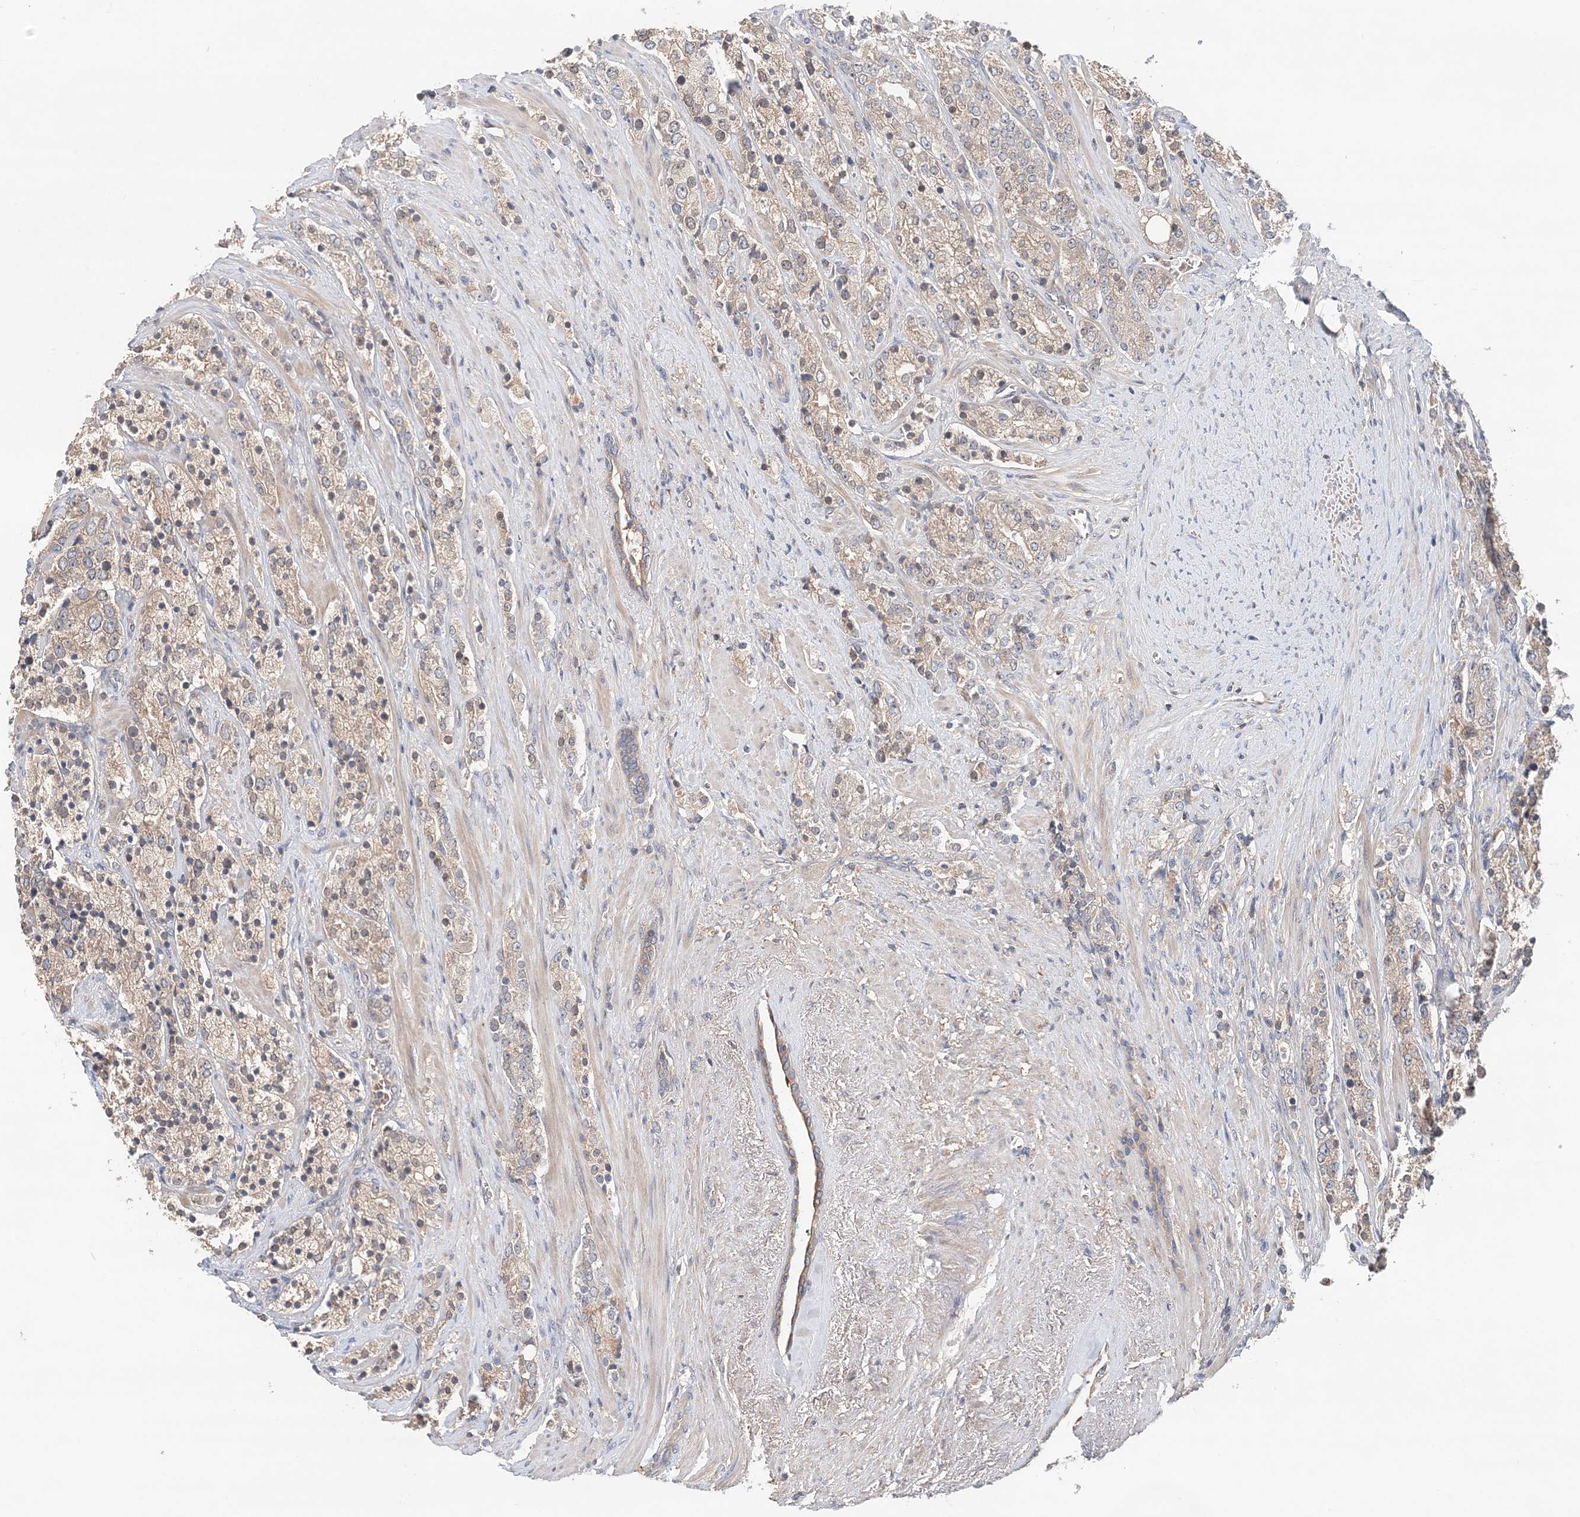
{"staining": {"intensity": "weak", "quantity": "25%-75%", "location": "cytoplasmic/membranous"}, "tissue": "prostate cancer", "cell_type": "Tumor cells", "image_type": "cancer", "snomed": [{"axis": "morphology", "description": "Adenocarcinoma, High grade"}, {"axis": "topography", "description": "Prostate"}], "caption": "A low amount of weak cytoplasmic/membranous positivity is seen in approximately 25%-75% of tumor cells in prostate cancer (high-grade adenocarcinoma) tissue.", "gene": "SYCP3", "patient": {"sex": "male", "age": 71}}